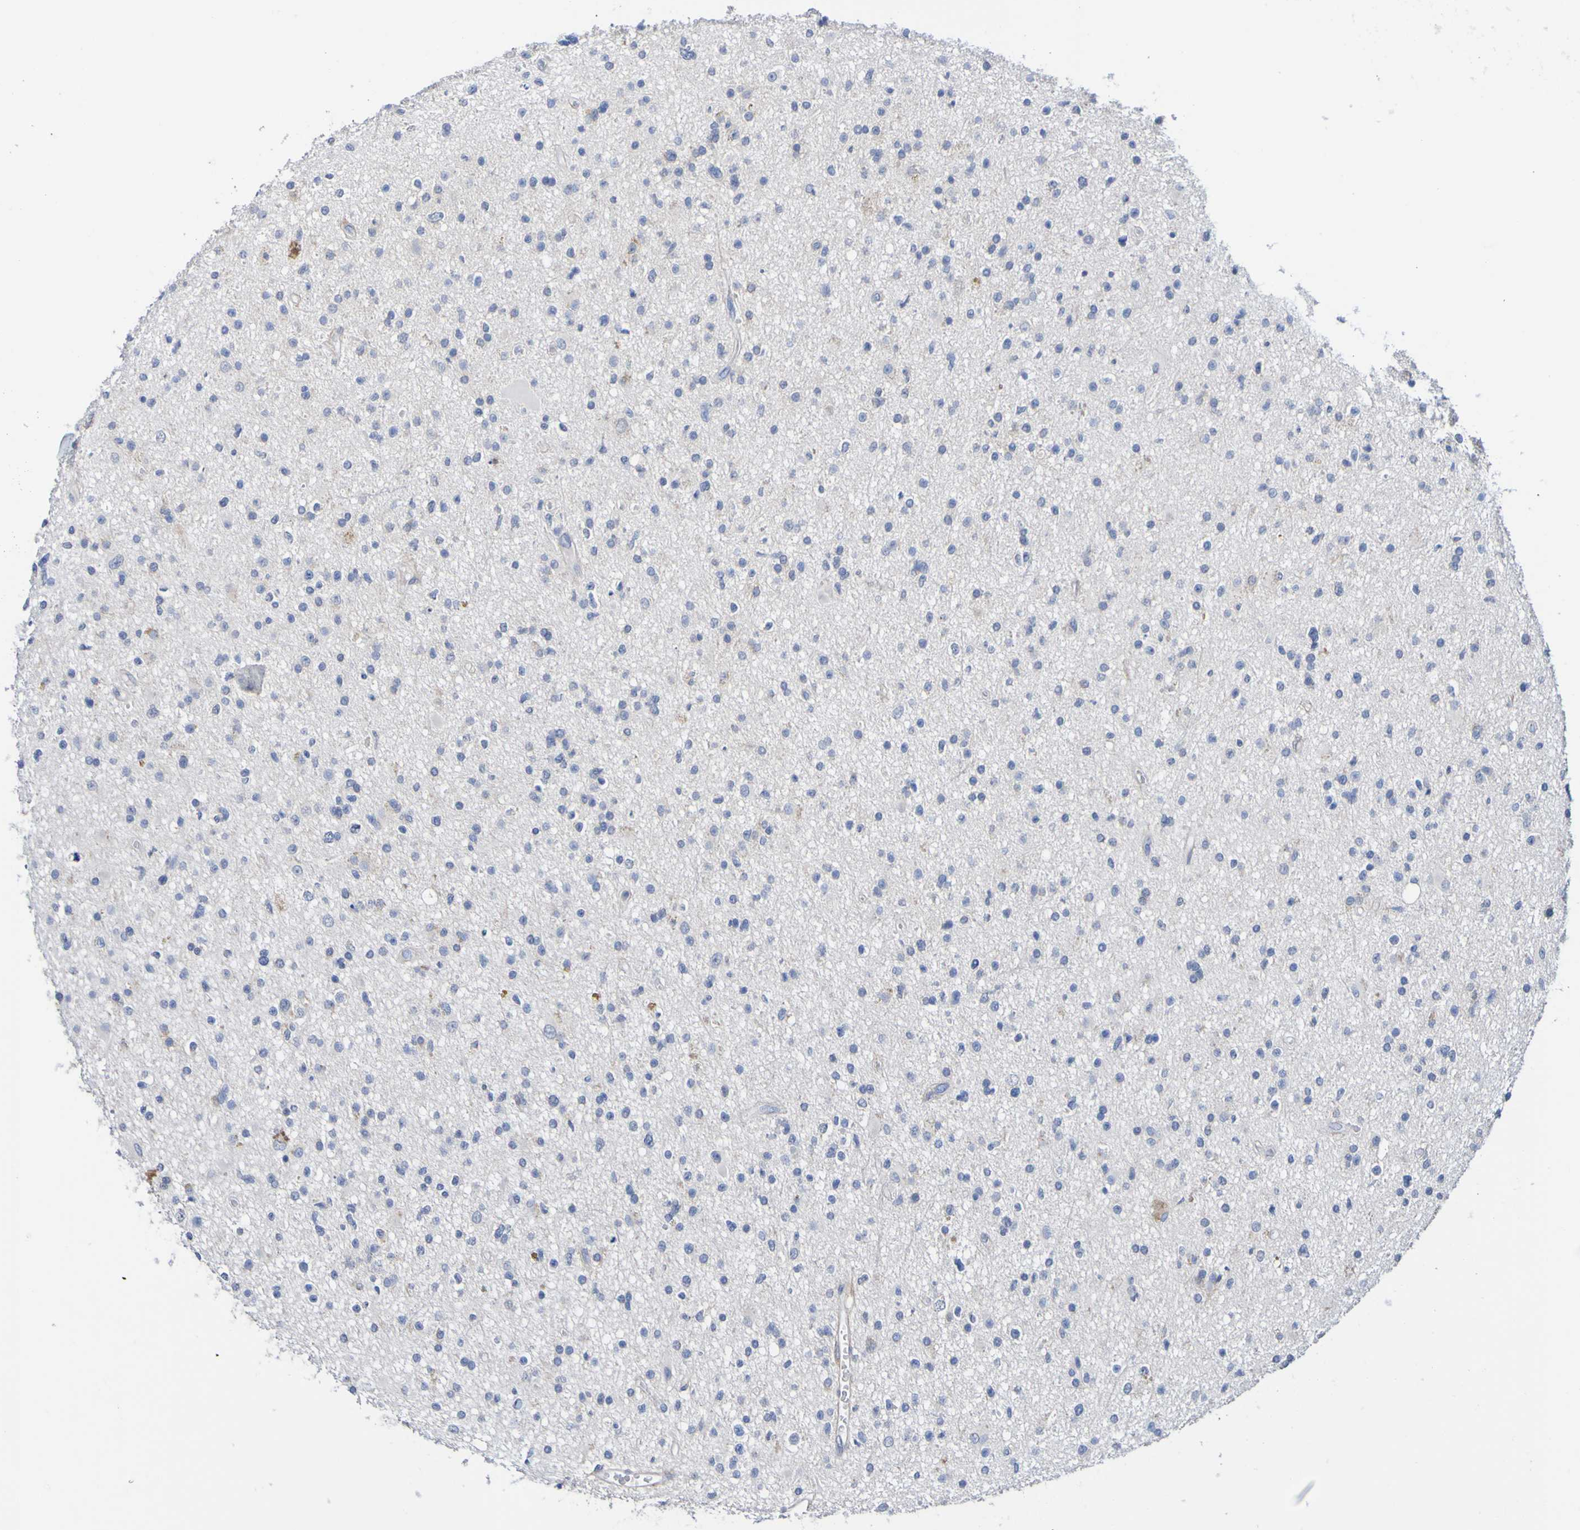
{"staining": {"intensity": "negative", "quantity": "none", "location": "none"}, "tissue": "glioma", "cell_type": "Tumor cells", "image_type": "cancer", "snomed": [{"axis": "morphology", "description": "Glioma, malignant, High grade"}, {"axis": "topography", "description": "Brain"}], "caption": "The photomicrograph demonstrates no significant expression in tumor cells of malignant high-grade glioma. (Brightfield microscopy of DAB immunohistochemistry at high magnification).", "gene": "SGCB", "patient": {"sex": "male", "age": 33}}